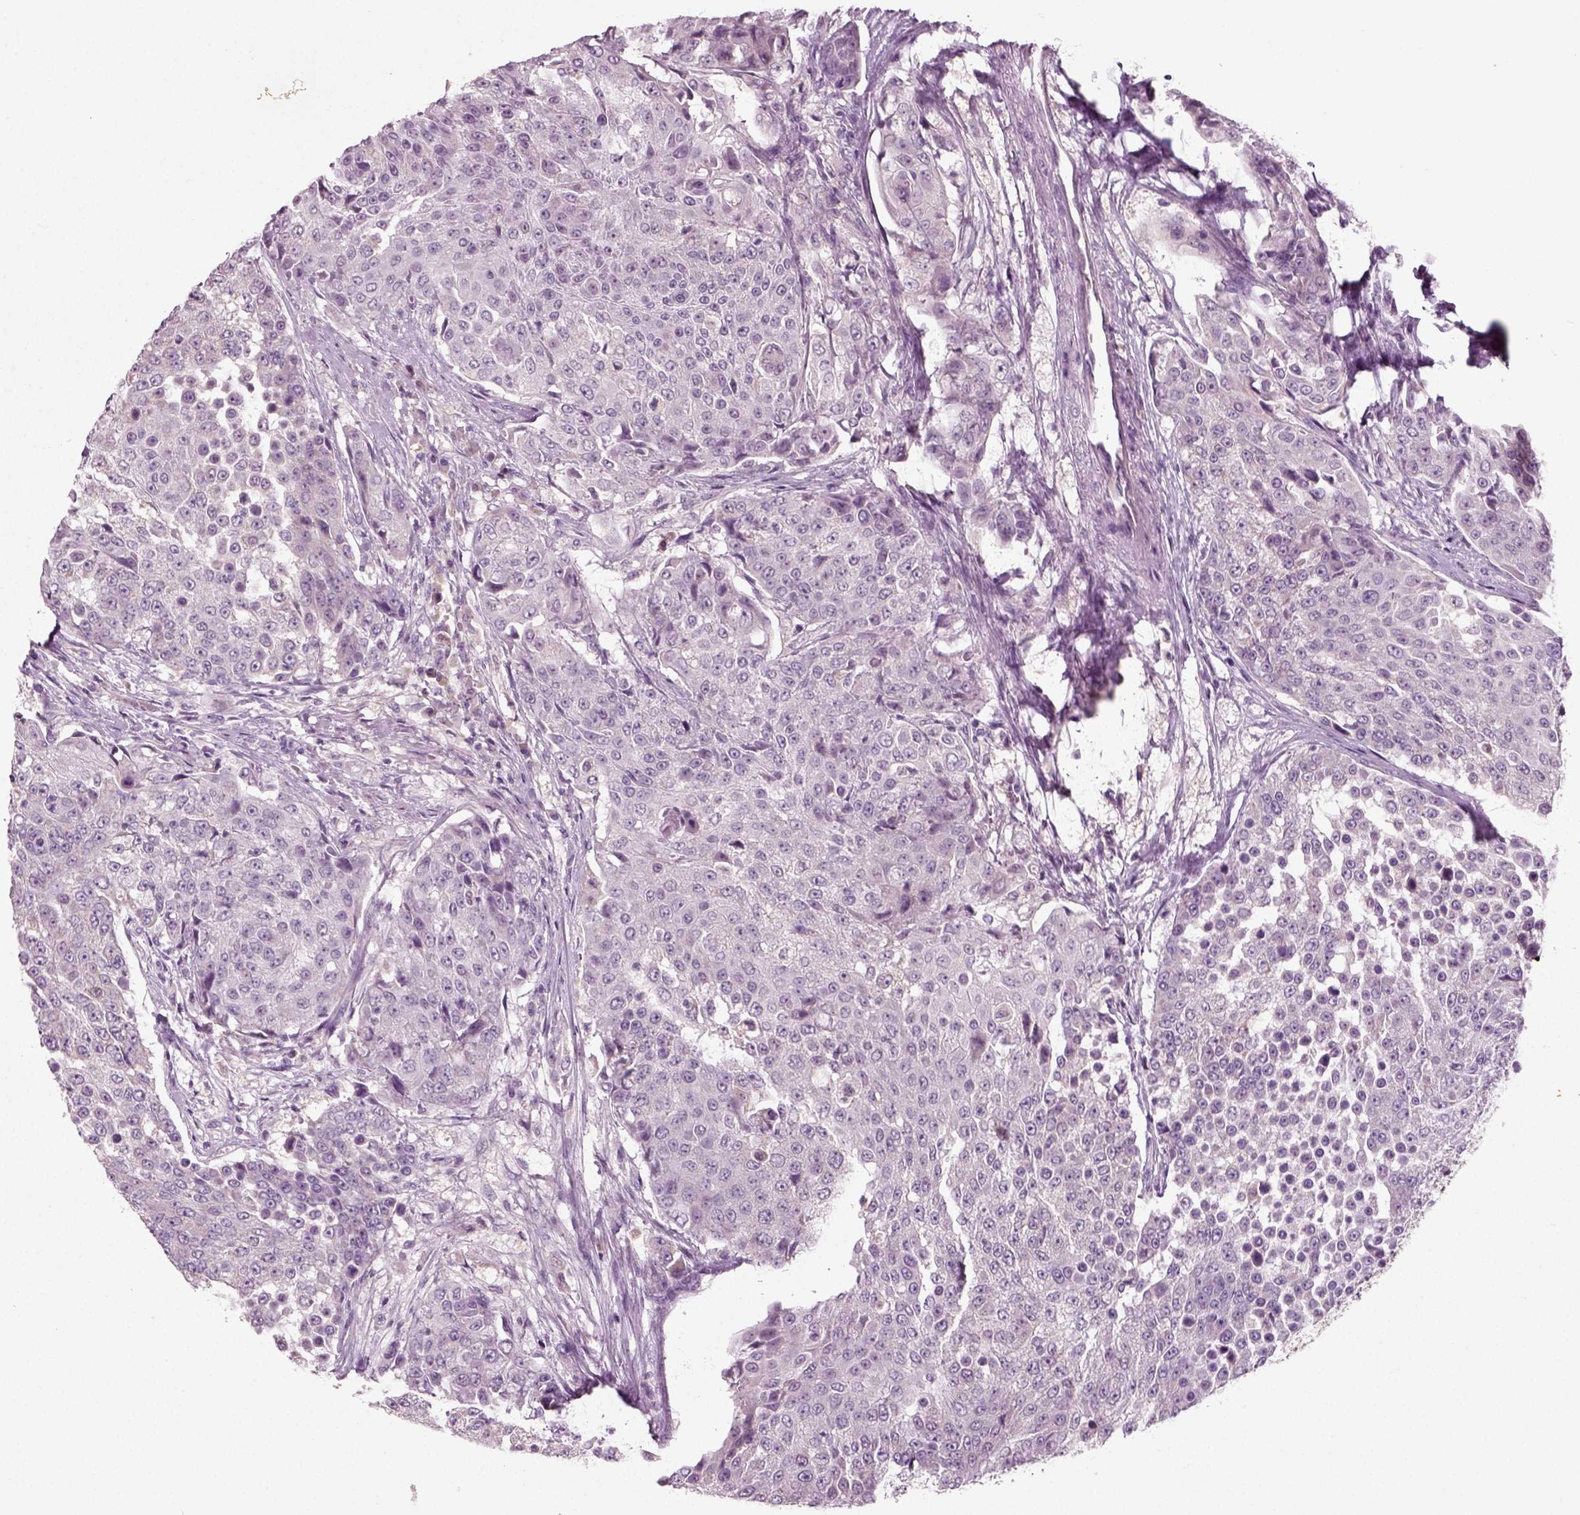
{"staining": {"intensity": "negative", "quantity": "none", "location": "none"}, "tissue": "urothelial cancer", "cell_type": "Tumor cells", "image_type": "cancer", "snomed": [{"axis": "morphology", "description": "Urothelial carcinoma, High grade"}, {"axis": "topography", "description": "Urinary bladder"}], "caption": "This is an immunohistochemistry (IHC) photomicrograph of urothelial cancer. There is no positivity in tumor cells.", "gene": "RND2", "patient": {"sex": "female", "age": 63}}